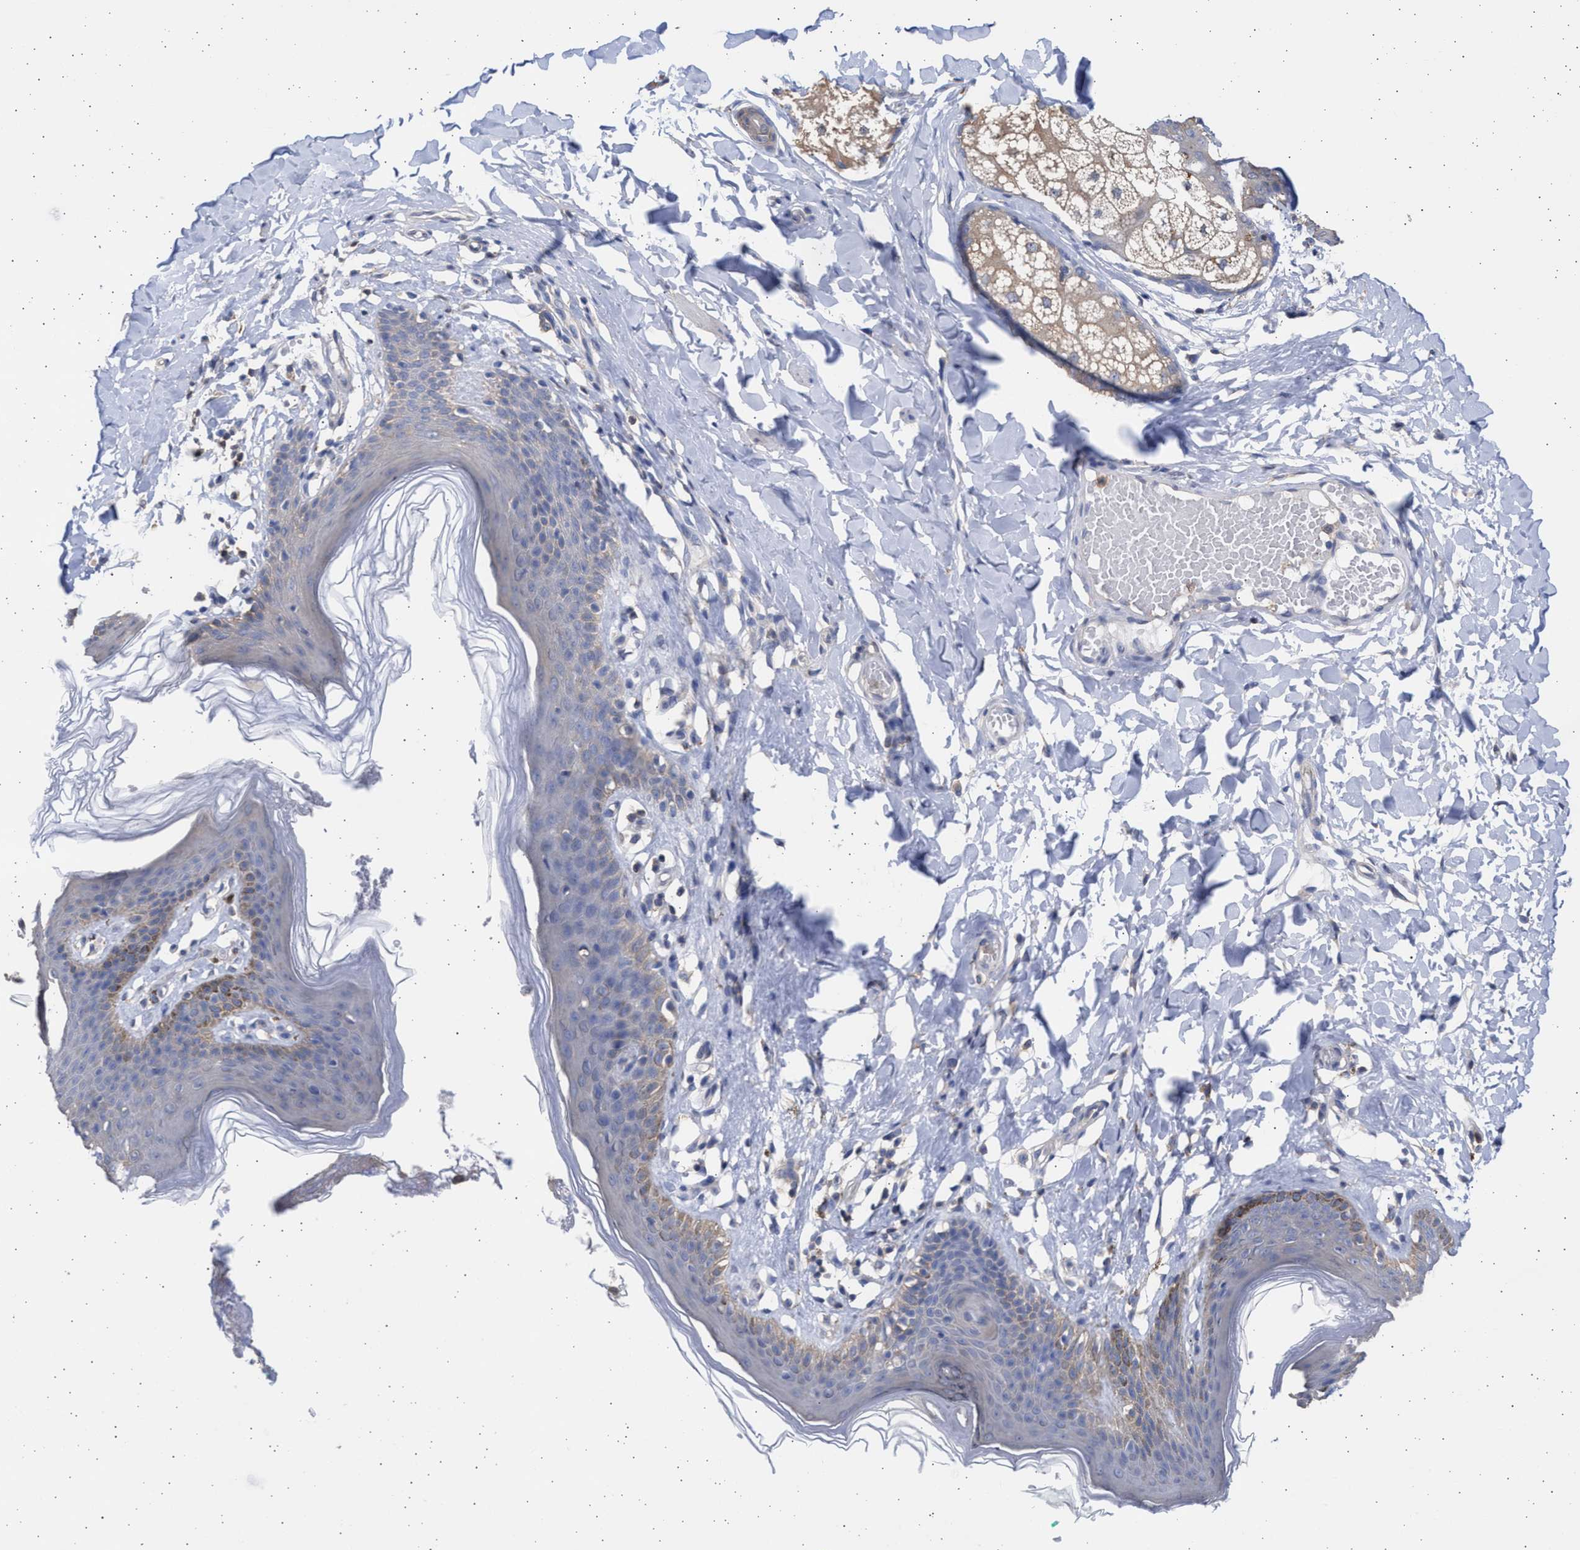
{"staining": {"intensity": "weak", "quantity": "25%-75%", "location": "cytoplasmic/membranous"}, "tissue": "skin", "cell_type": "Epidermal cells", "image_type": "normal", "snomed": [{"axis": "morphology", "description": "Normal tissue, NOS"}, {"axis": "topography", "description": "Vulva"}], "caption": "Immunohistochemical staining of normal skin shows low levels of weak cytoplasmic/membranous positivity in approximately 25%-75% of epidermal cells.", "gene": "ALDOC", "patient": {"sex": "female", "age": 66}}